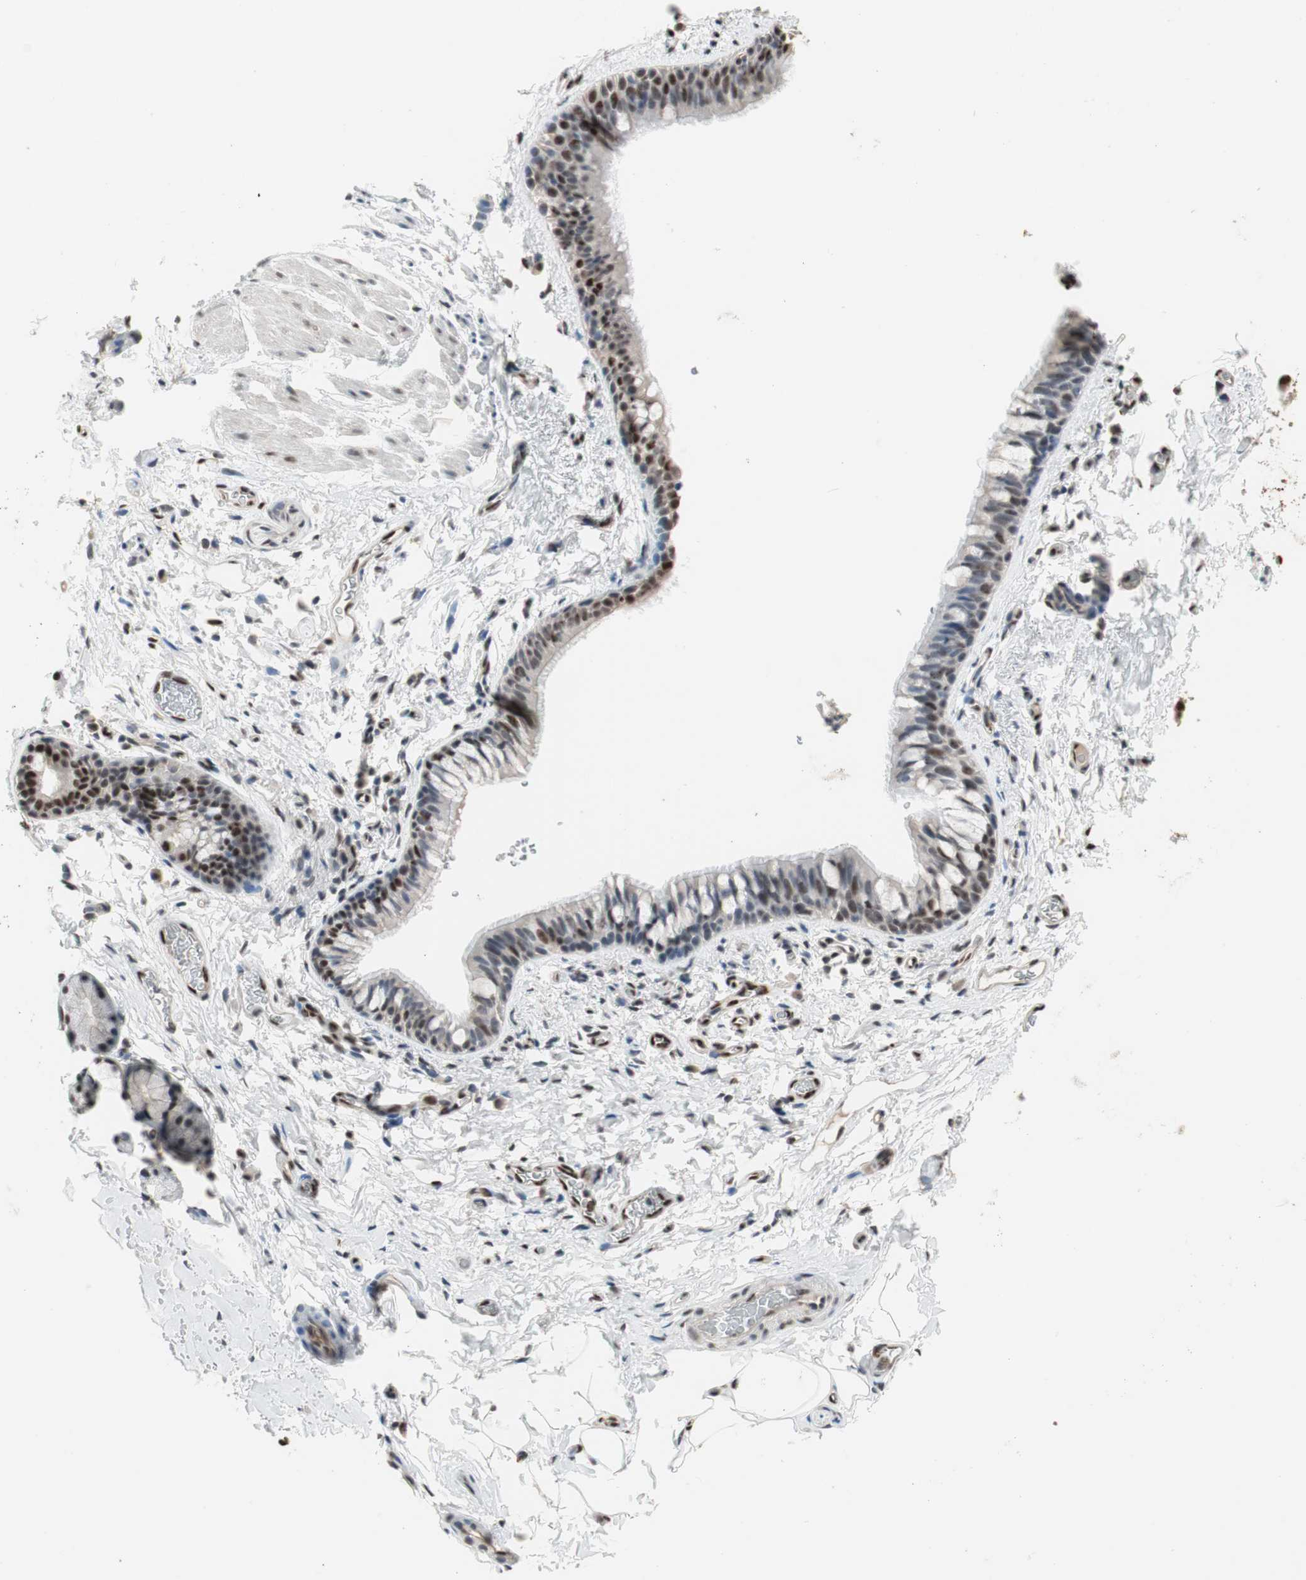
{"staining": {"intensity": "weak", "quantity": "25%-75%", "location": "cytoplasmic/membranous,nuclear"}, "tissue": "bronchus", "cell_type": "Respiratory epithelial cells", "image_type": "normal", "snomed": [{"axis": "morphology", "description": "Normal tissue, NOS"}, {"axis": "morphology", "description": "Malignant melanoma, Metastatic site"}, {"axis": "topography", "description": "Bronchus"}, {"axis": "topography", "description": "Lung"}], "caption": "Immunohistochemistry (IHC) staining of benign bronchus, which shows low levels of weak cytoplasmic/membranous,nuclear positivity in about 25%-75% of respiratory epithelial cells indicating weak cytoplasmic/membranous,nuclear protein positivity. The staining was performed using DAB (3,3'-diaminobenzidine) (brown) for protein detection and nuclei were counterstained in hematoxylin (blue).", "gene": "PML", "patient": {"sex": "male", "age": 64}}